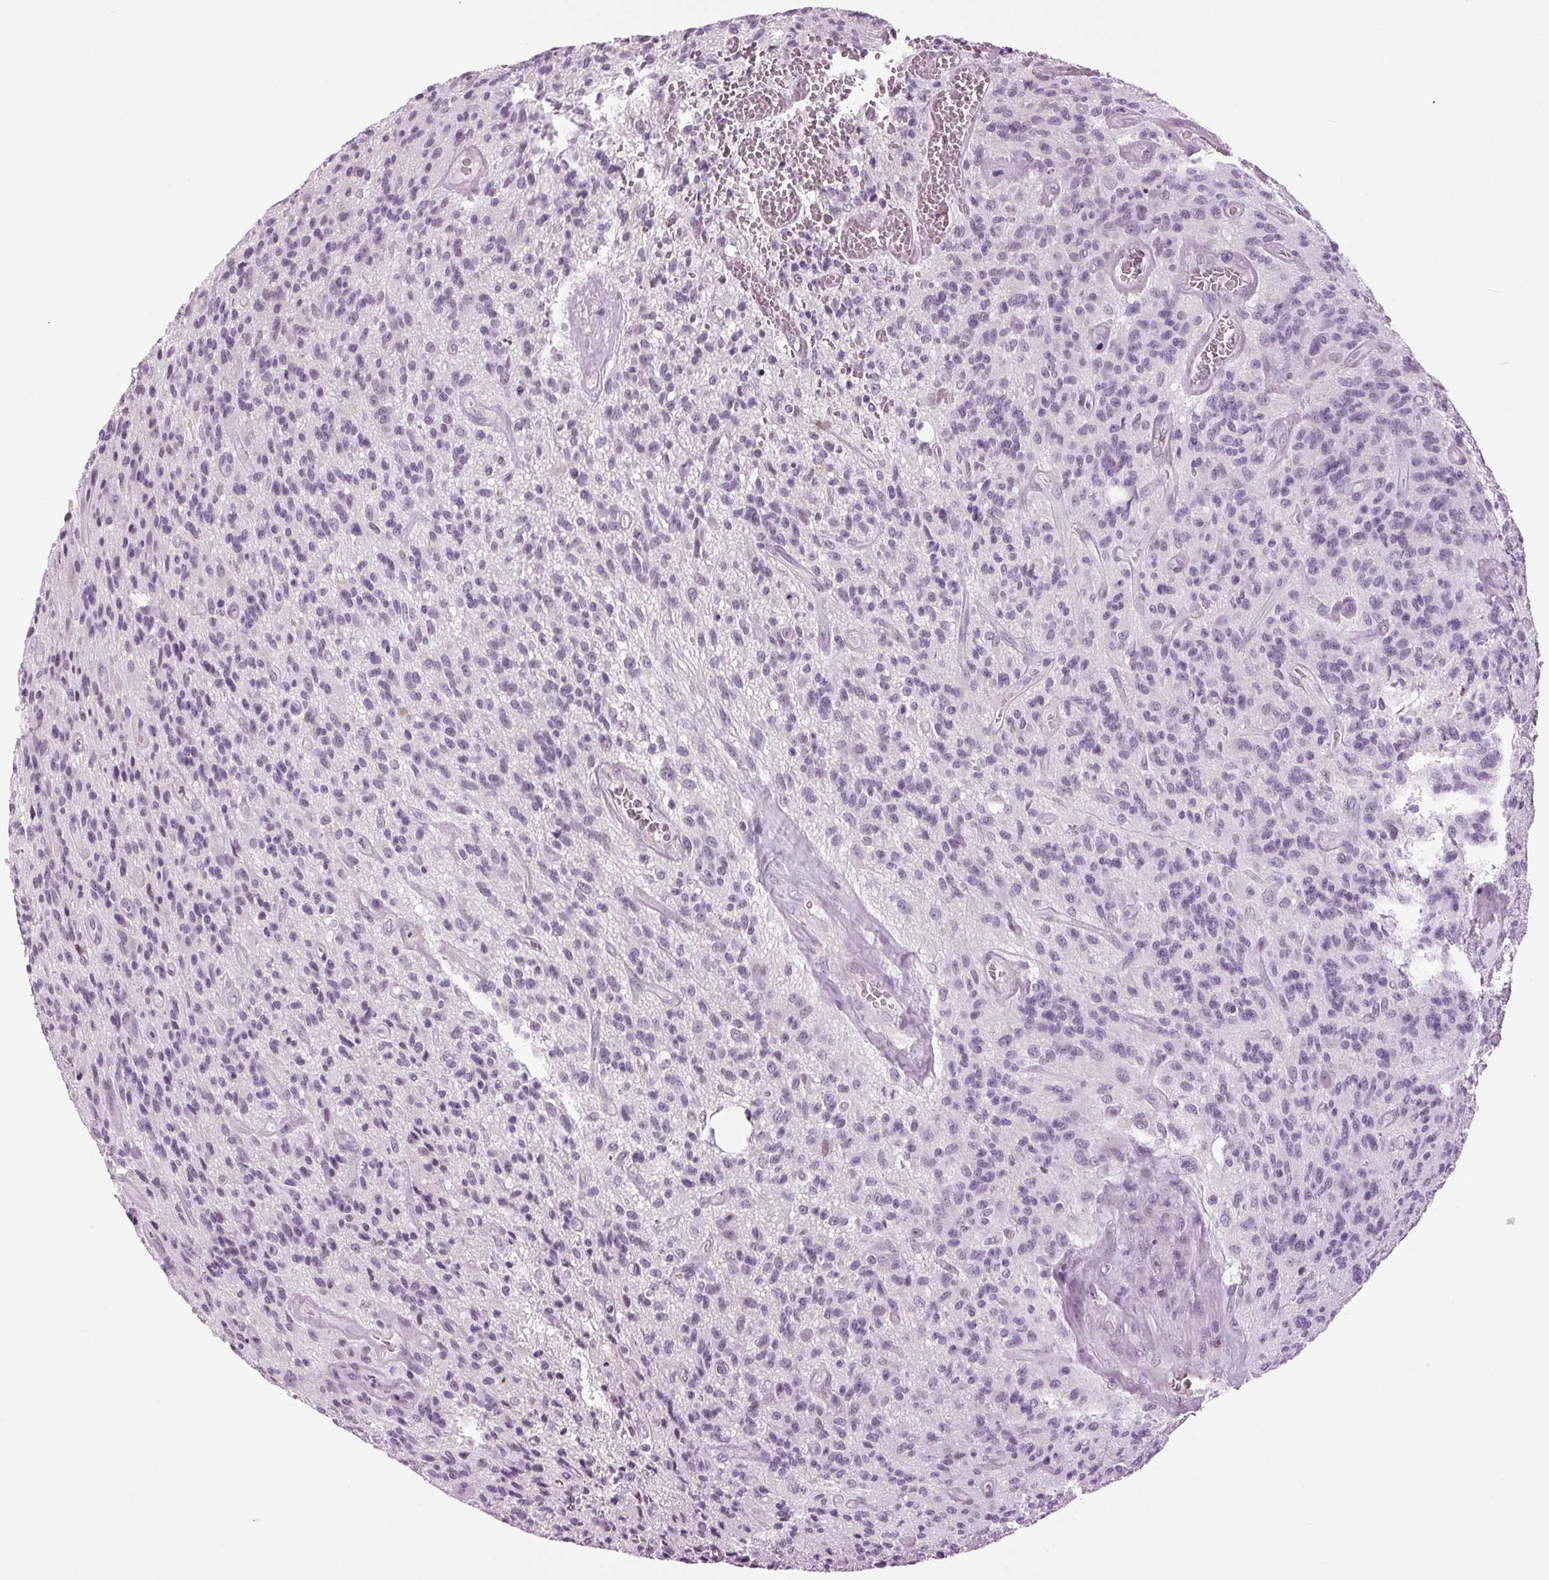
{"staining": {"intensity": "negative", "quantity": "none", "location": "none"}, "tissue": "glioma", "cell_type": "Tumor cells", "image_type": "cancer", "snomed": [{"axis": "morphology", "description": "Glioma, malignant, High grade"}, {"axis": "topography", "description": "Brain"}], "caption": "Malignant high-grade glioma stained for a protein using immunohistochemistry exhibits no positivity tumor cells.", "gene": "DNAH12", "patient": {"sex": "male", "age": 76}}